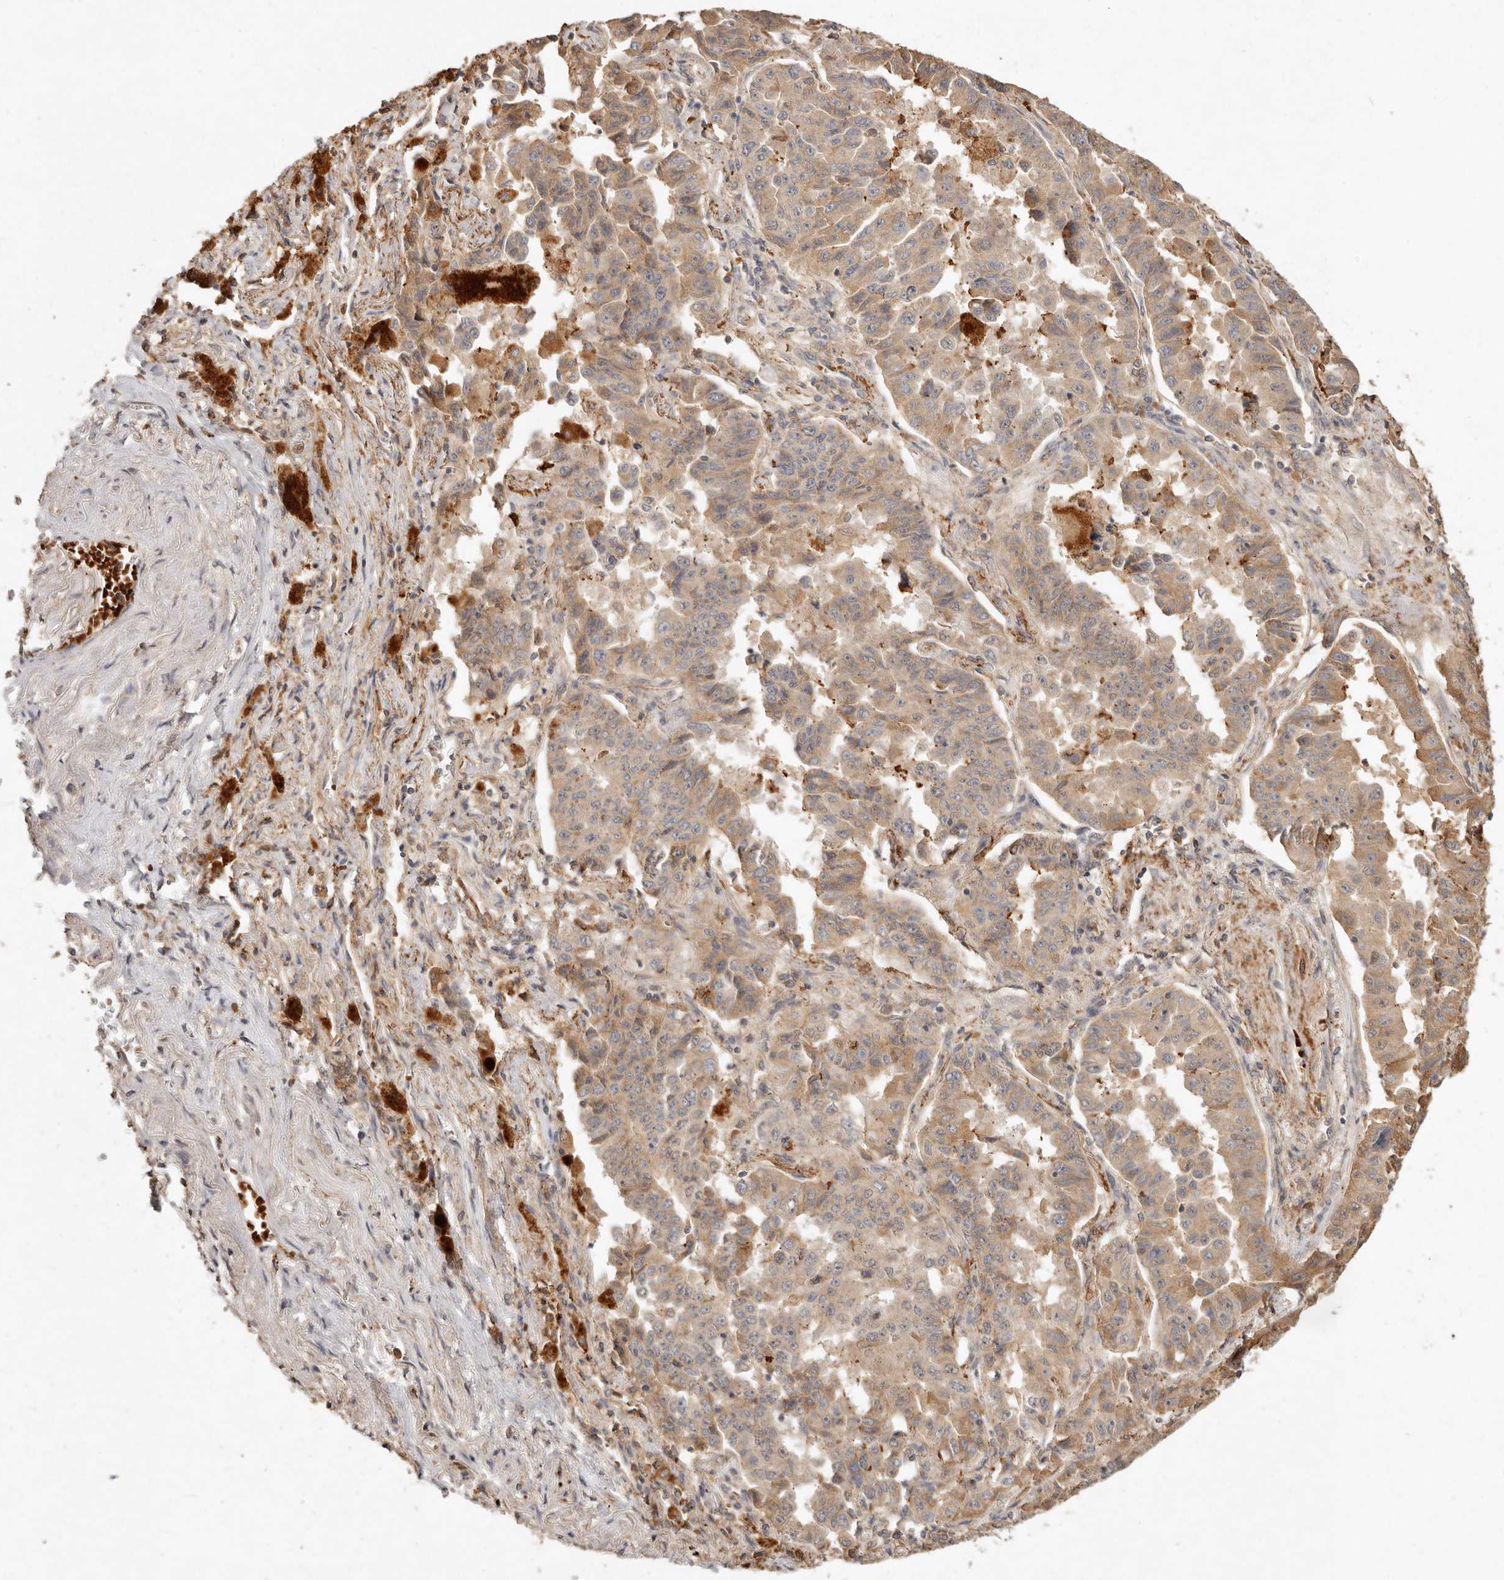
{"staining": {"intensity": "moderate", "quantity": ">75%", "location": "cytoplasmic/membranous"}, "tissue": "lung cancer", "cell_type": "Tumor cells", "image_type": "cancer", "snomed": [{"axis": "morphology", "description": "Adenocarcinoma, NOS"}, {"axis": "topography", "description": "Lung"}], "caption": "Protein staining of lung cancer tissue demonstrates moderate cytoplasmic/membranous staining in about >75% of tumor cells.", "gene": "FREM2", "patient": {"sex": "female", "age": 51}}